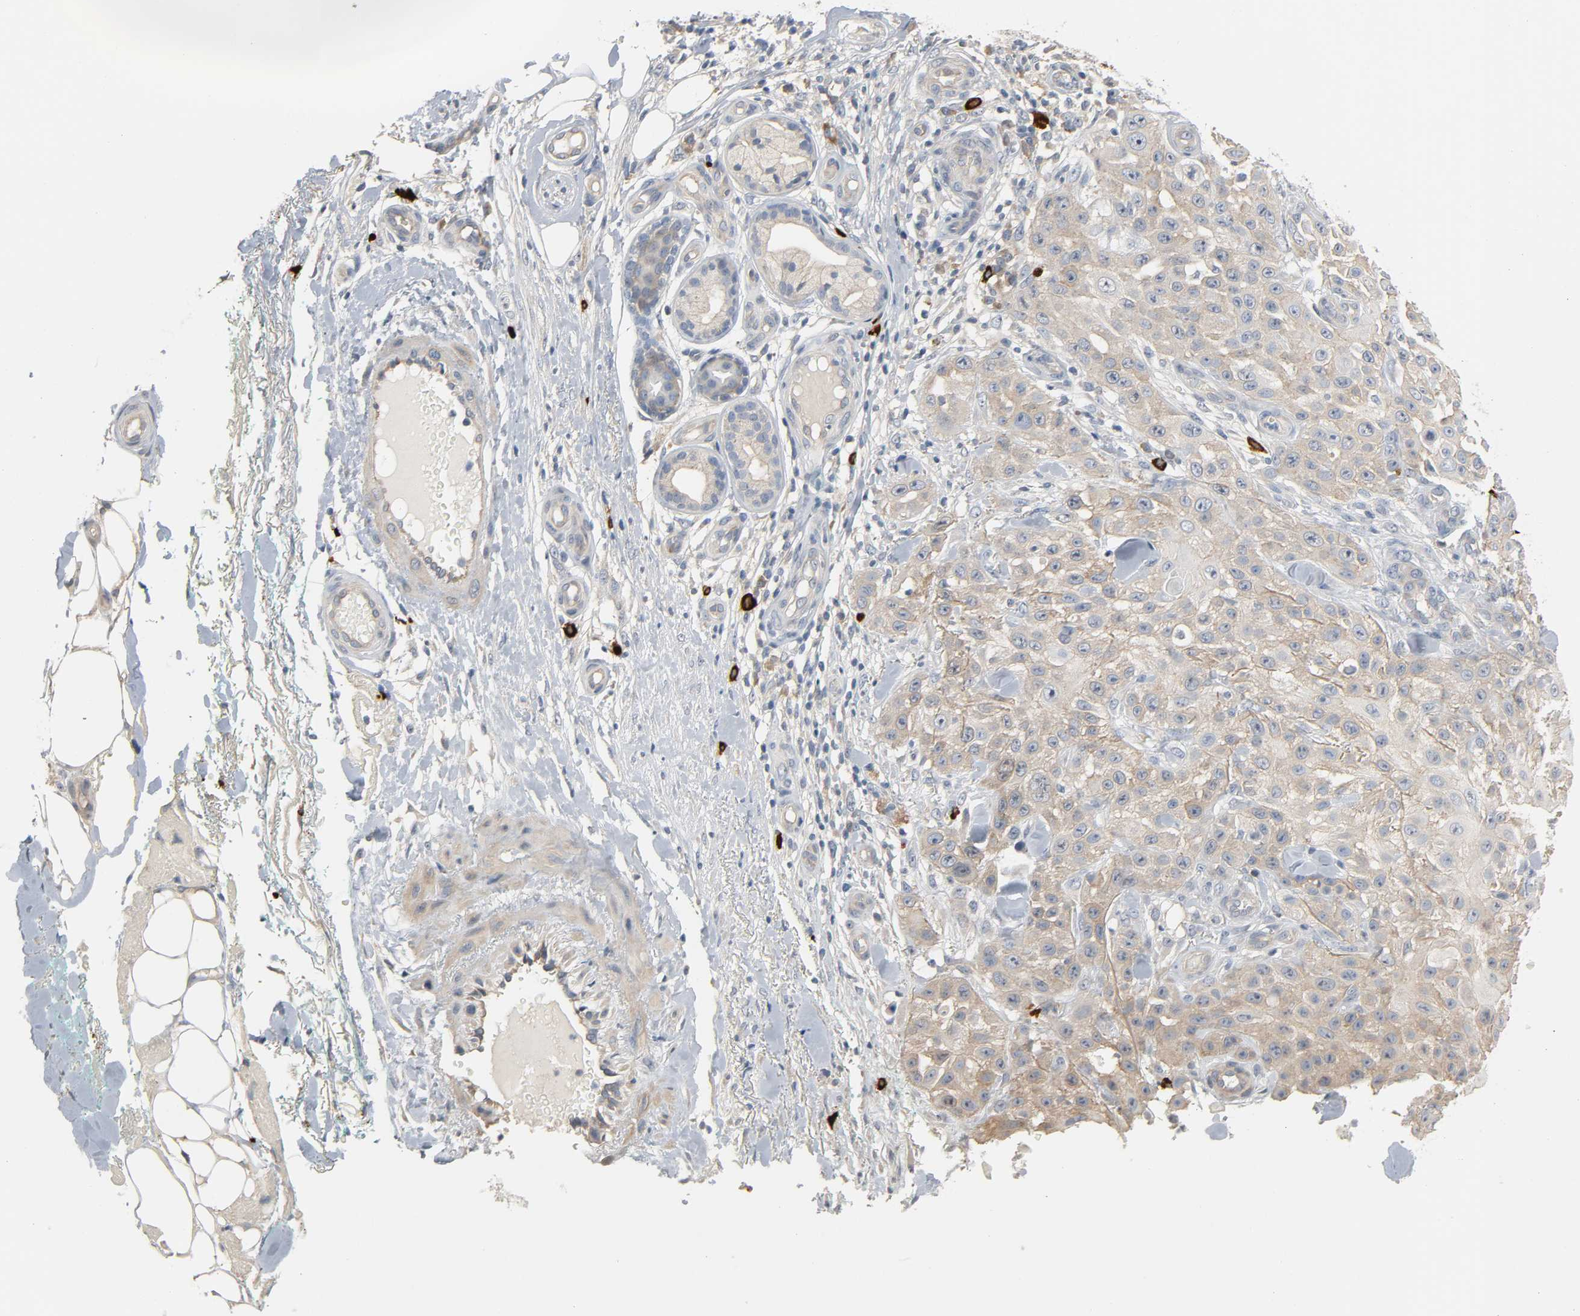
{"staining": {"intensity": "weak", "quantity": ">75%", "location": "cytoplasmic/membranous"}, "tissue": "skin cancer", "cell_type": "Tumor cells", "image_type": "cancer", "snomed": [{"axis": "morphology", "description": "Squamous cell carcinoma, NOS"}, {"axis": "topography", "description": "Skin"}], "caption": "Skin cancer tissue demonstrates weak cytoplasmic/membranous expression in approximately >75% of tumor cells, visualized by immunohistochemistry.", "gene": "LIMCH1", "patient": {"sex": "female", "age": 42}}